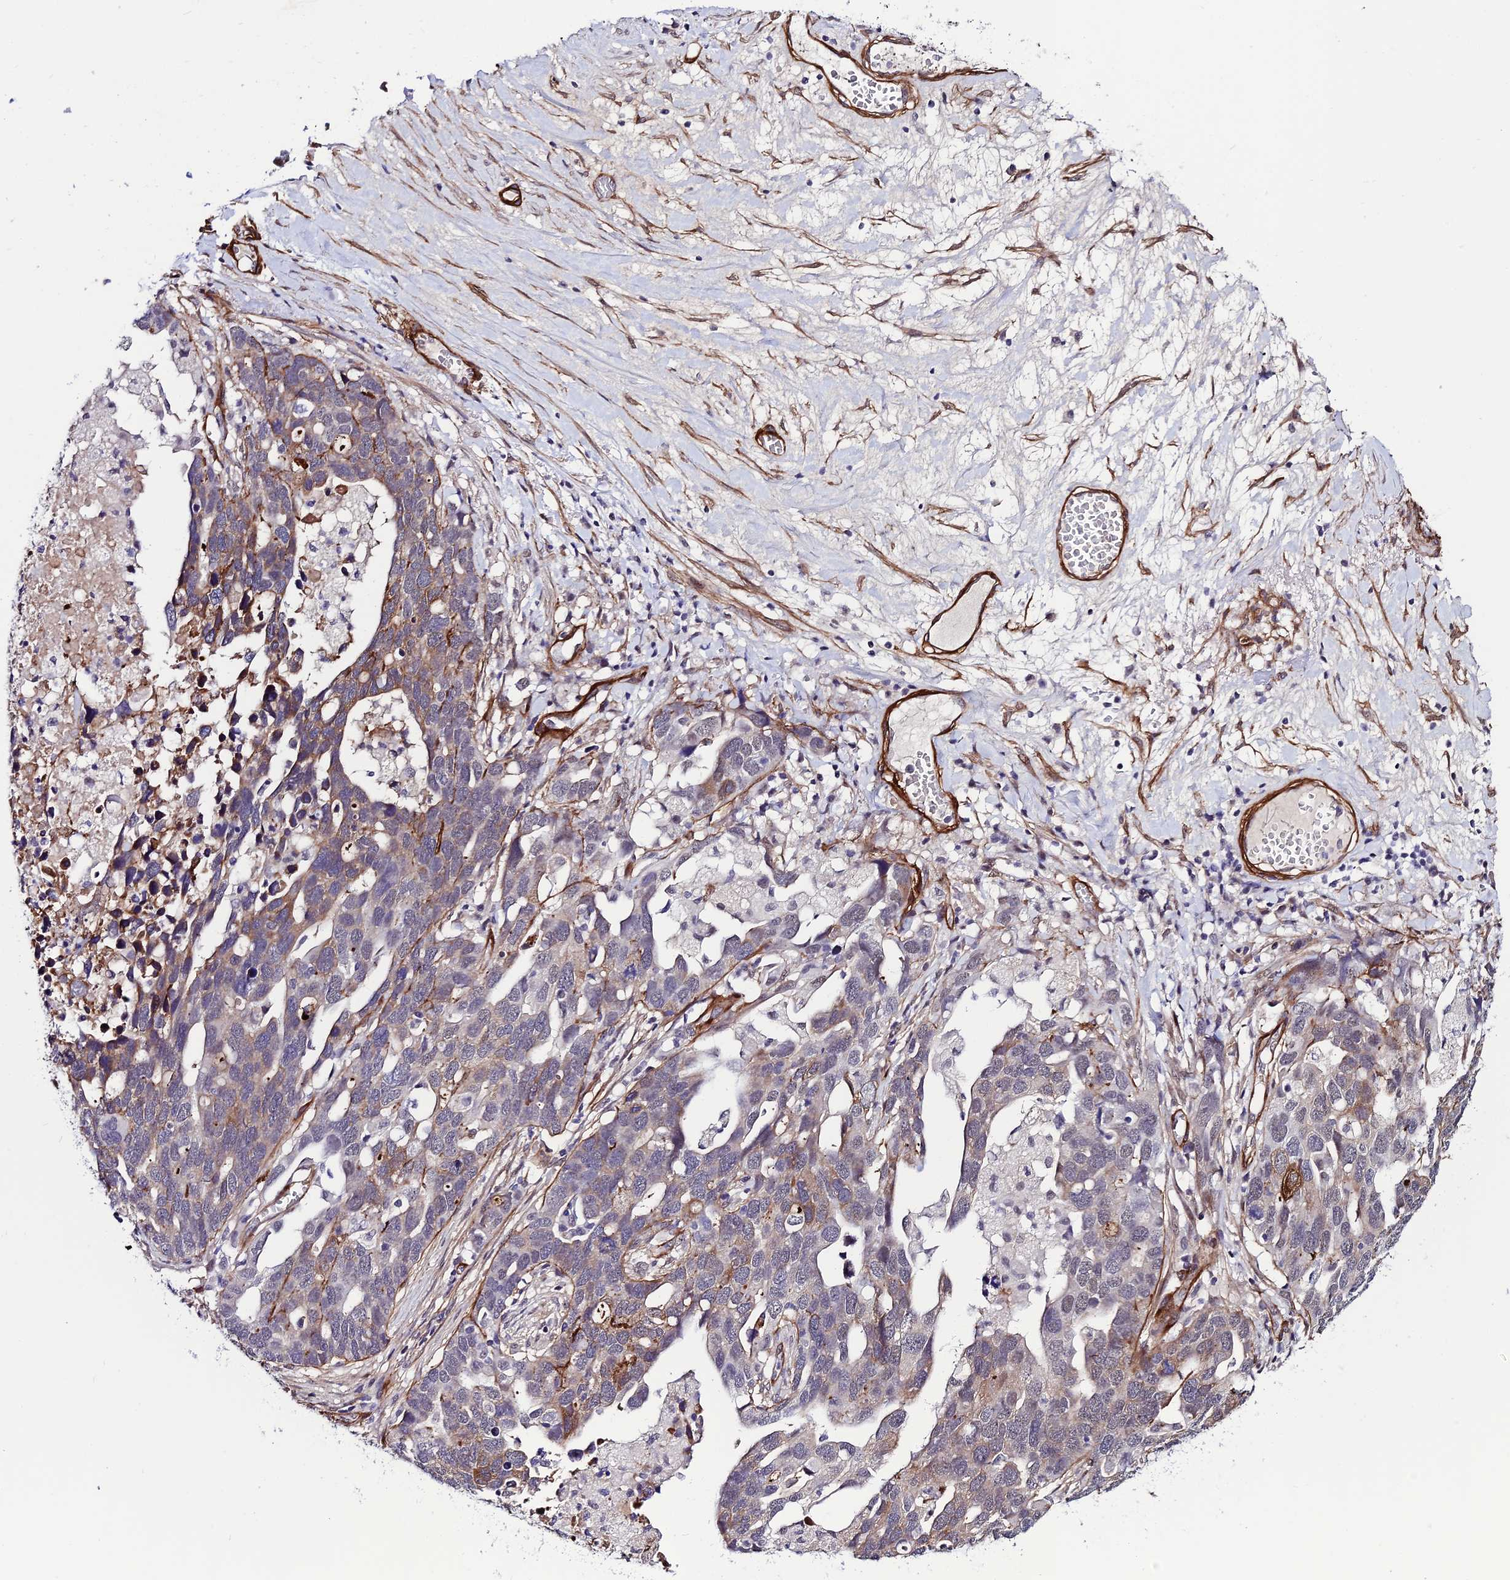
{"staining": {"intensity": "moderate", "quantity": "<25%", "location": "cytoplasmic/membranous"}, "tissue": "ovarian cancer", "cell_type": "Tumor cells", "image_type": "cancer", "snomed": [{"axis": "morphology", "description": "Cystadenocarcinoma, serous, NOS"}, {"axis": "topography", "description": "Ovary"}], "caption": "Immunohistochemical staining of human serous cystadenocarcinoma (ovarian) reveals moderate cytoplasmic/membranous protein staining in about <25% of tumor cells. (brown staining indicates protein expression, while blue staining denotes nuclei).", "gene": "SYT15", "patient": {"sex": "female", "age": 54}}